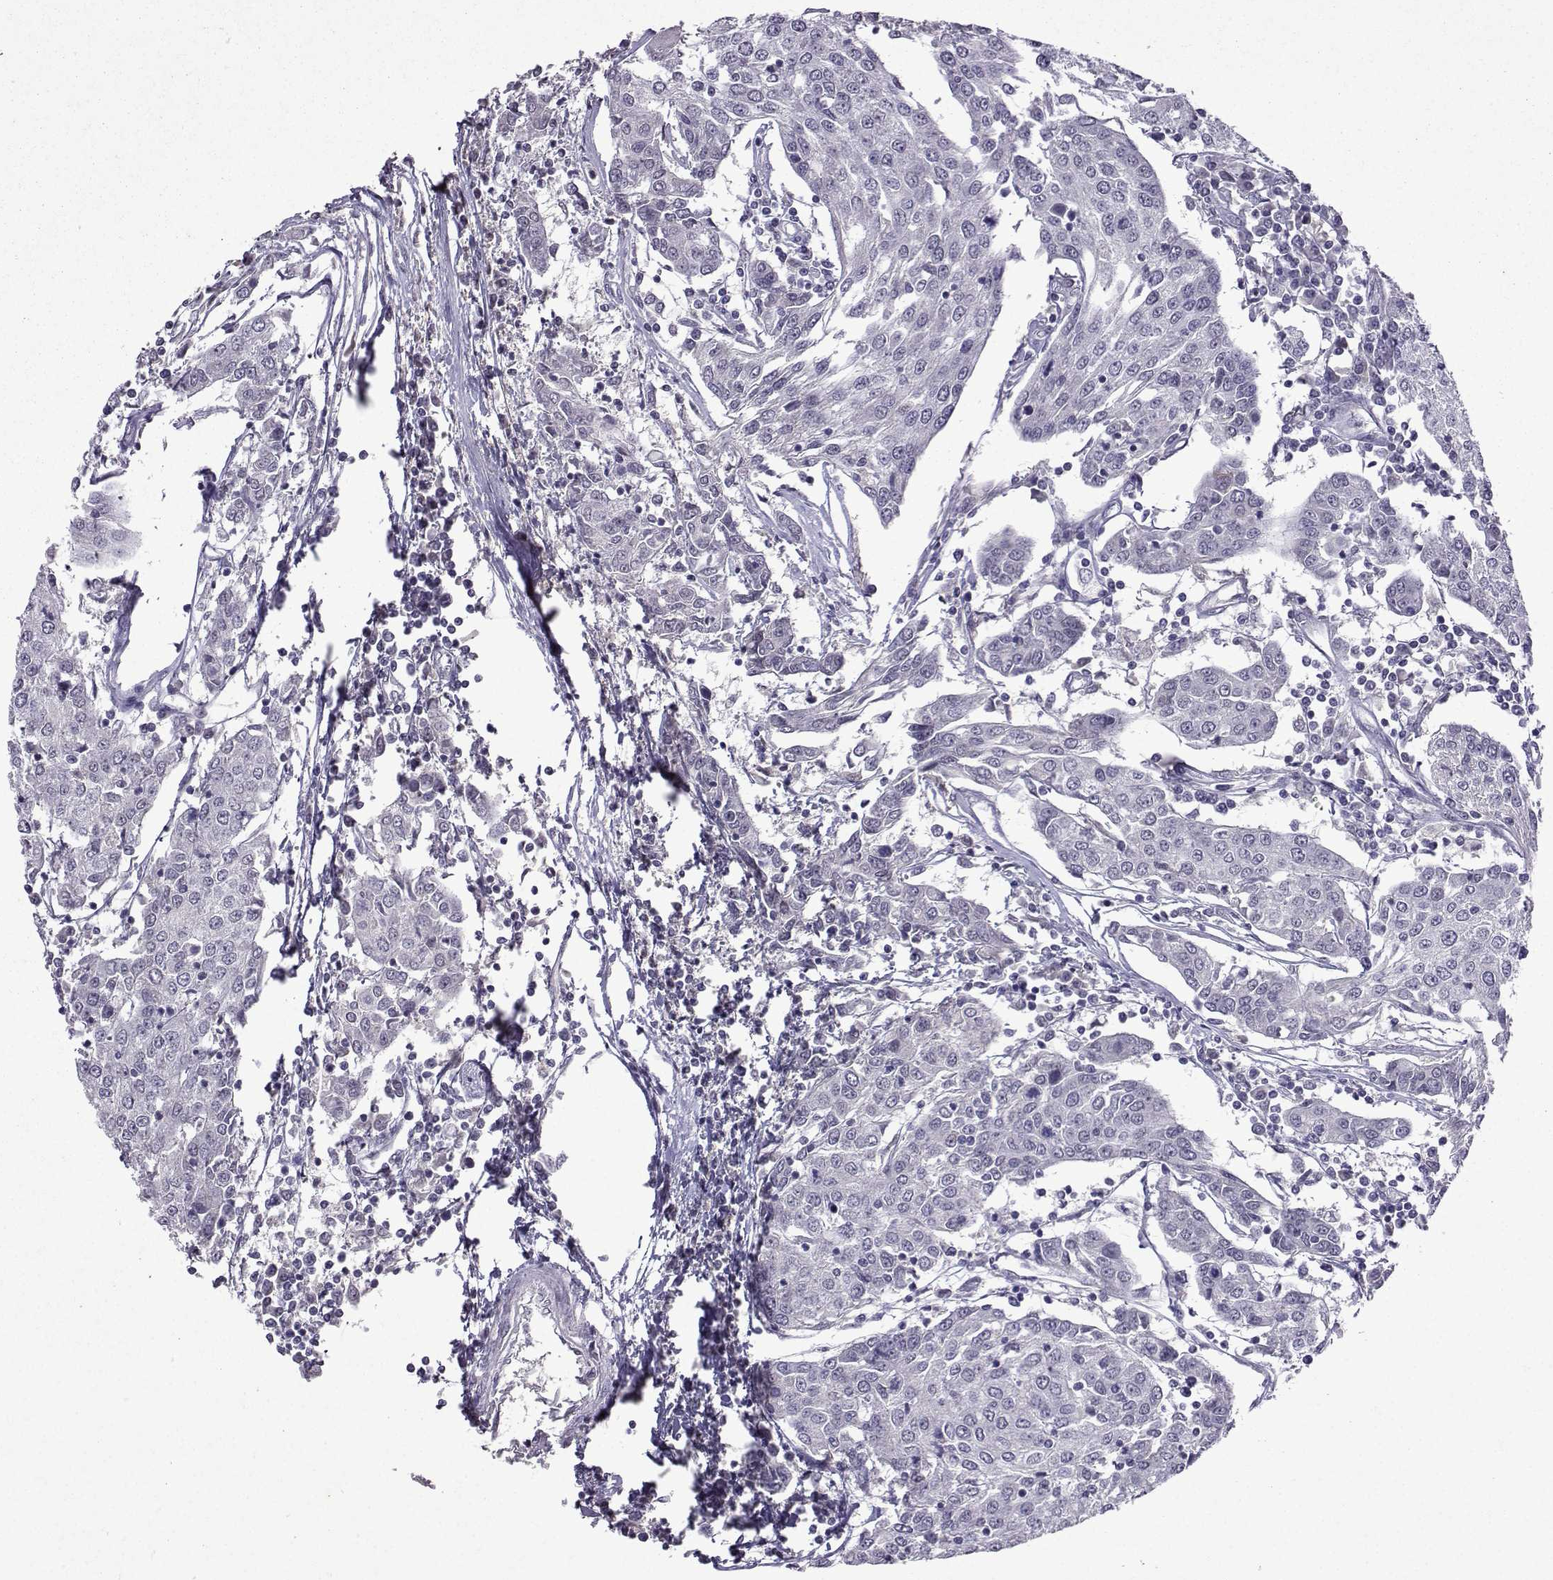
{"staining": {"intensity": "negative", "quantity": "none", "location": "none"}, "tissue": "urothelial cancer", "cell_type": "Tumor cells", "image_type": "cancer", "snomed": [{"axis": "morphology", "description": "Urothelial carcinoma, High grade"}, {"axis": "topography", "description": "Urinary bladder"}], "caption": "Protein analysis of urothelial cancer shows no significant positivity in tumor cells.", "gene": "CCL28", "patient": {"sex": "female", "age": 85}}